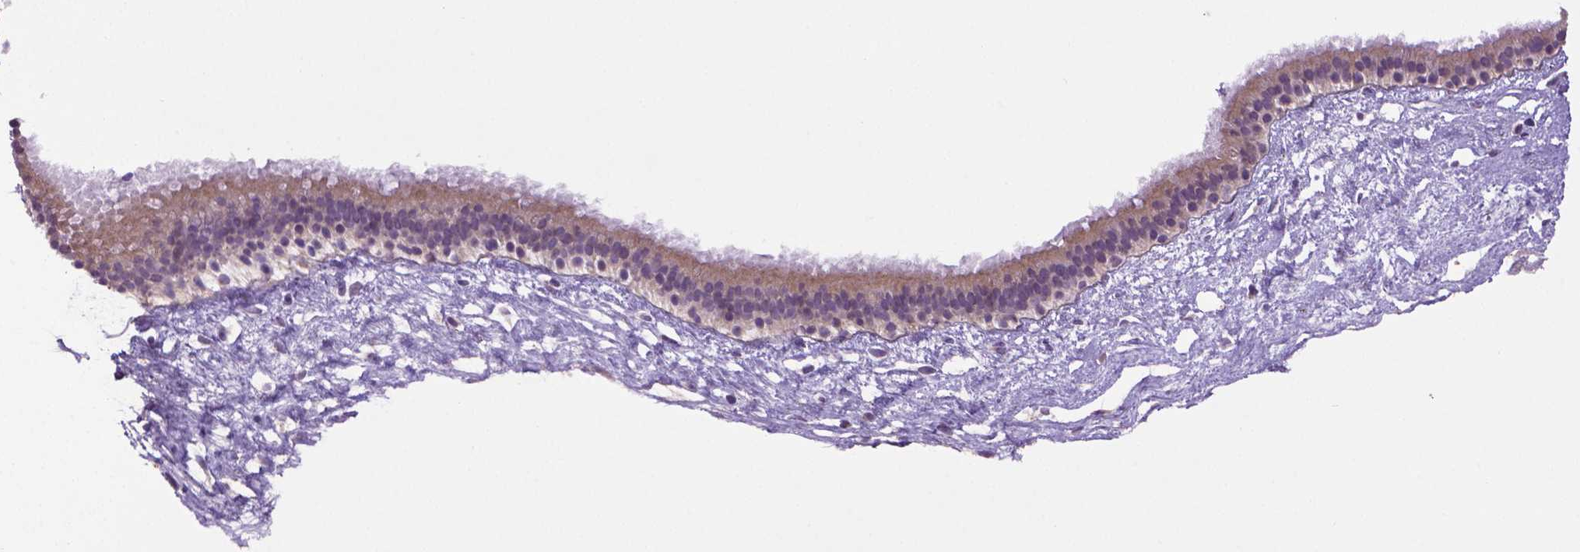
{"staining": {"intensity": "moderate", "quantity": "<25%", "location": "cytoplasmic/membranous"}, "tissue": "nasopharynx", "cell_type": "Respiratory epithelial cells", "image_type": "normal", "snomed": [{"axis": "morphology", "description": "Normal tissue, NOS"}, {"axis": "topography", "description": "Nasopharynx"}], "caption": "Unremarkable nasopharynx was stained to show a protein in brown. There is low levels of moderate cytoplasmic/membranous staining in approximately <25% of respiratory epithelial cells.", "gene": "CCER2", "patient": {"sex": "male", "age": 24}}